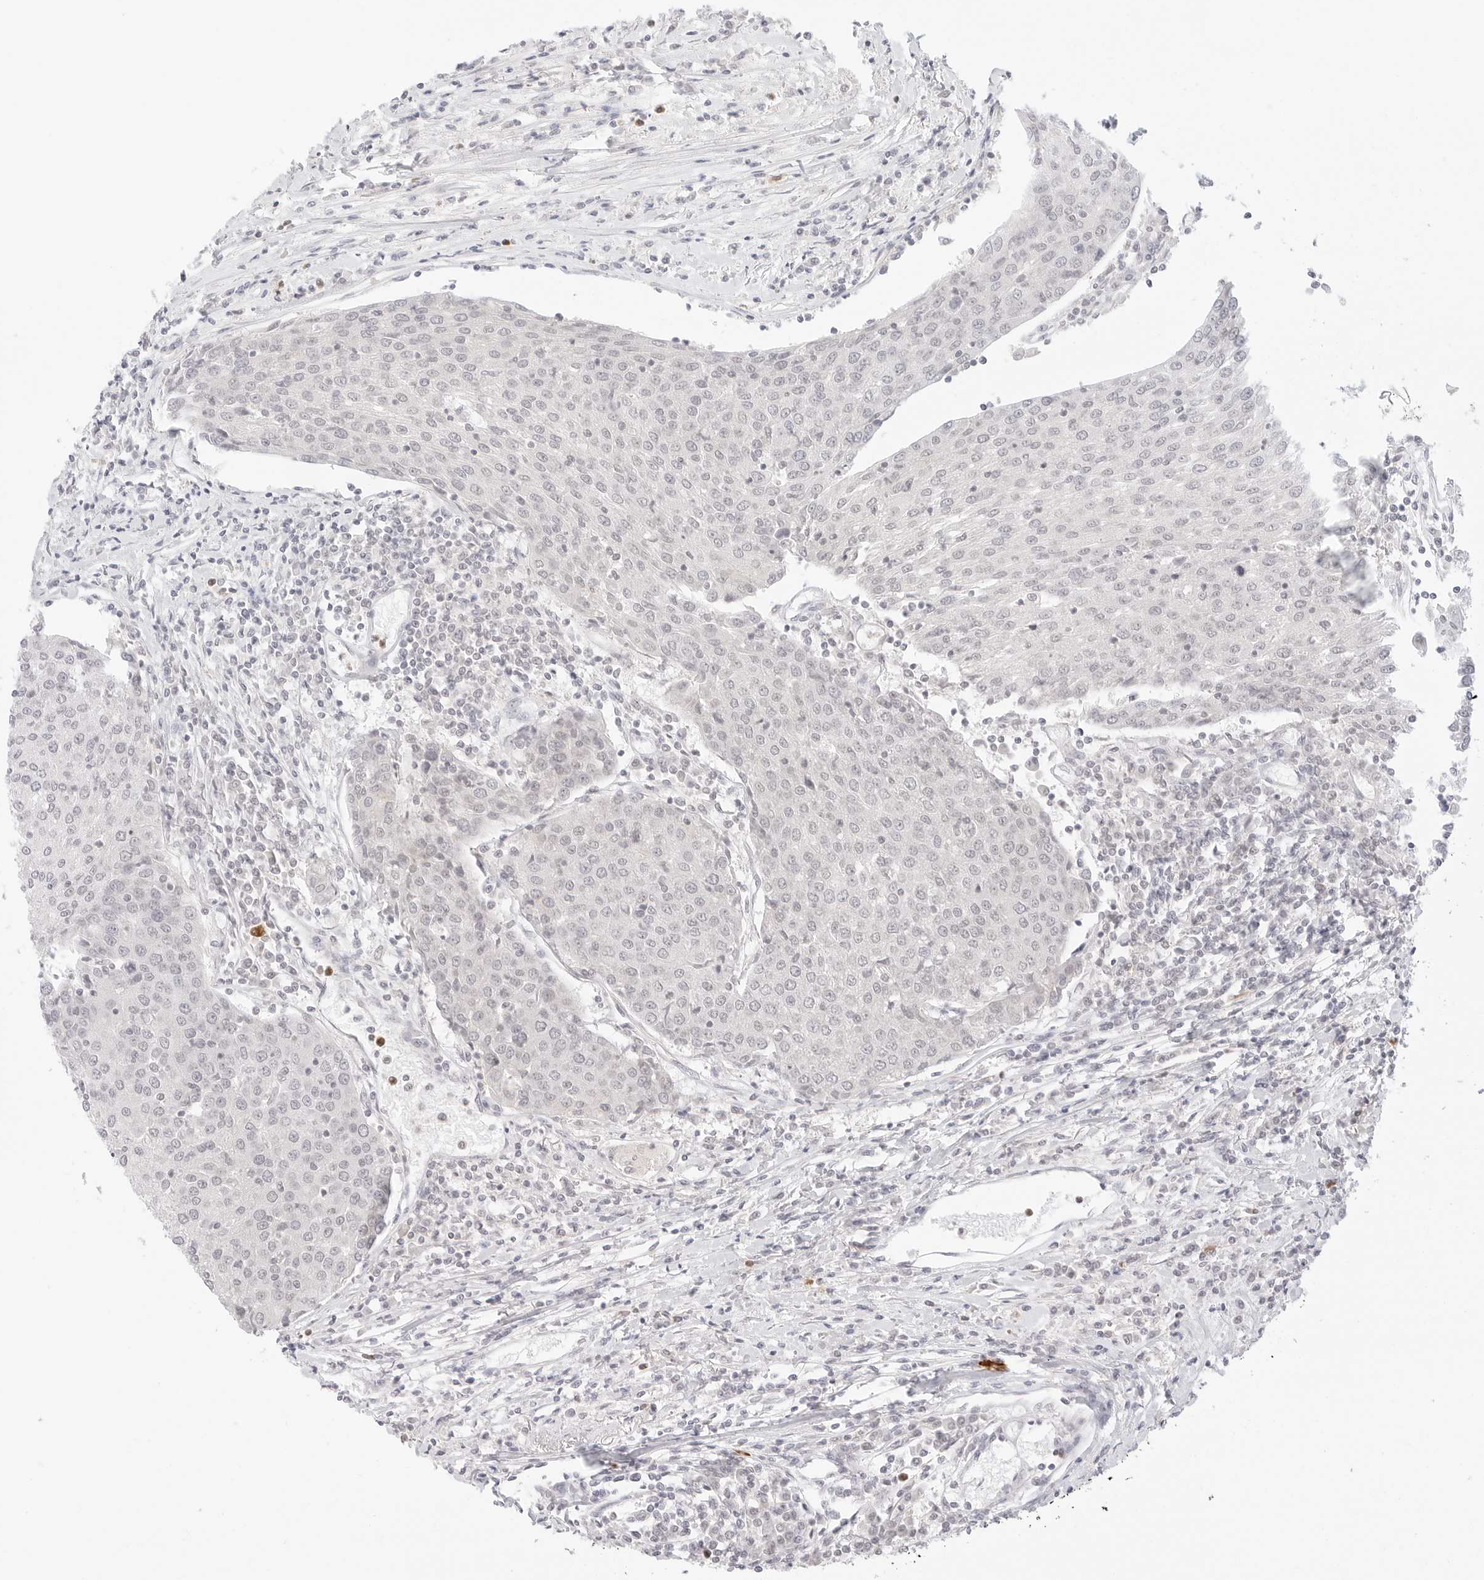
{"staining": {"intensity": "negative", "quantity": "none", "location": "none"}, "tissue": "urothelial cancer", "cell_type": "Tumor cells", "image_type": "cancer", "snomed": [{"axis": "morphology", "description": "Urothelial carcinoma, High grade"}, {"axis": "topography", "description": "Urinary bladder"}], "caption": "Immunohistochemistry photomicrograph of neoplastic tissue: human urothelial cancer stained with DAB (3,3'-diaminobenzidine) exhibits no significant protein expression in tumor cells.", "gene": "GNAS", "patient": {"sex": "female", "age": 85}}